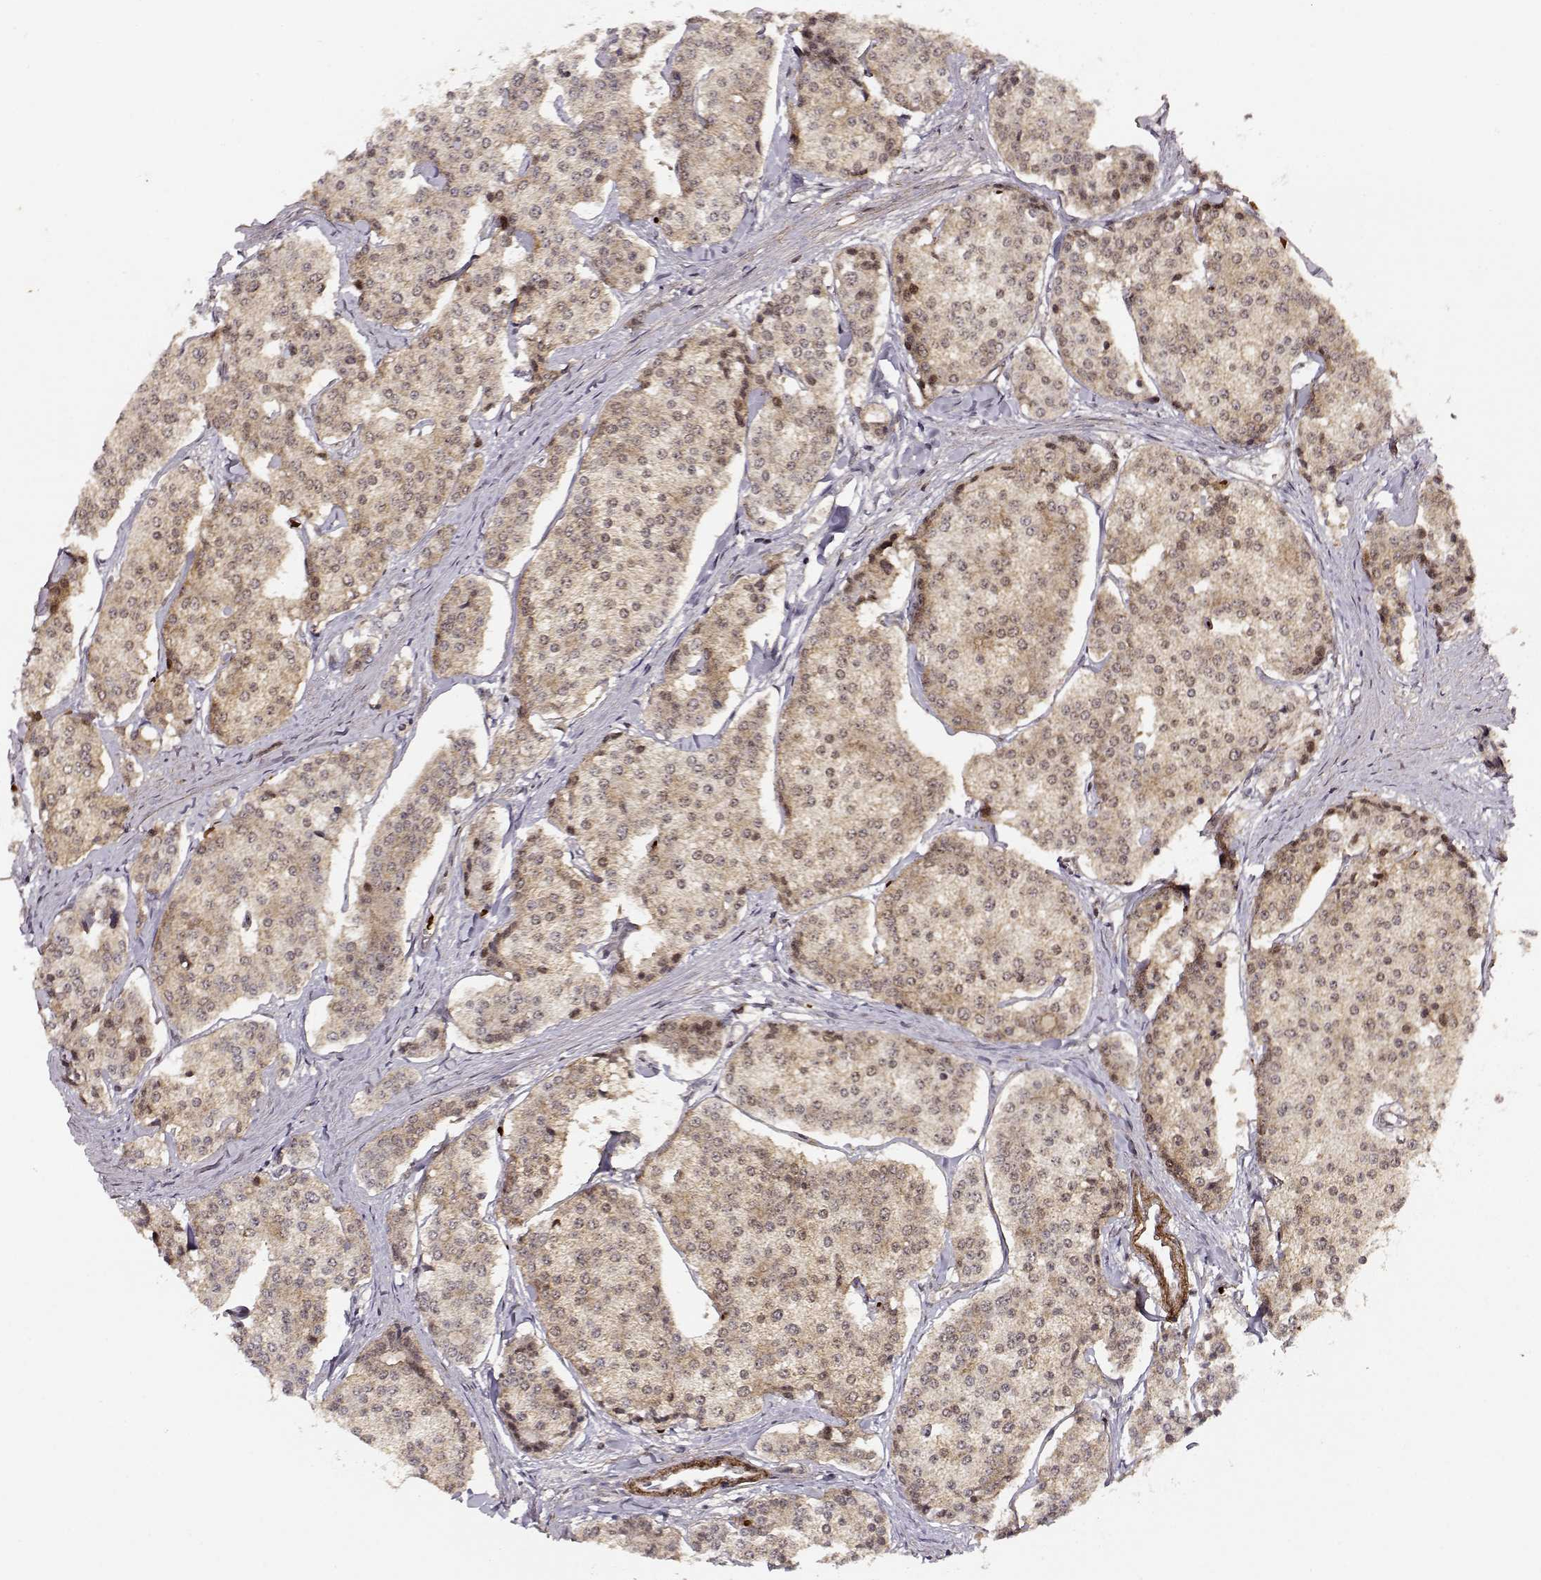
{"staining": {"intensity": "moderate", "quantity": "<25%", "location": "cytoplasmic/membranous"}, "tissue": "carcinoid", "cell_type": "Tumor cells", "image_type": "cancer", "snomed": [{"axis": "morphology", "description": "Carcinoid, malignant, NOS"}, {"axis": "topography", "description": "Small intestine"}], "caption": "Immunohistochemistry (DAB (3,3'-diaminobenzidine)) staining of carcinoid shows moderate cytoplasmic/membranous protein expression in approximately <25% of tumor cells. (brown staining indicates protein expression, while blue staining denotes nuclei).", "gene": "LAMA5", "patient": {"sex": "female", "age": 65}}